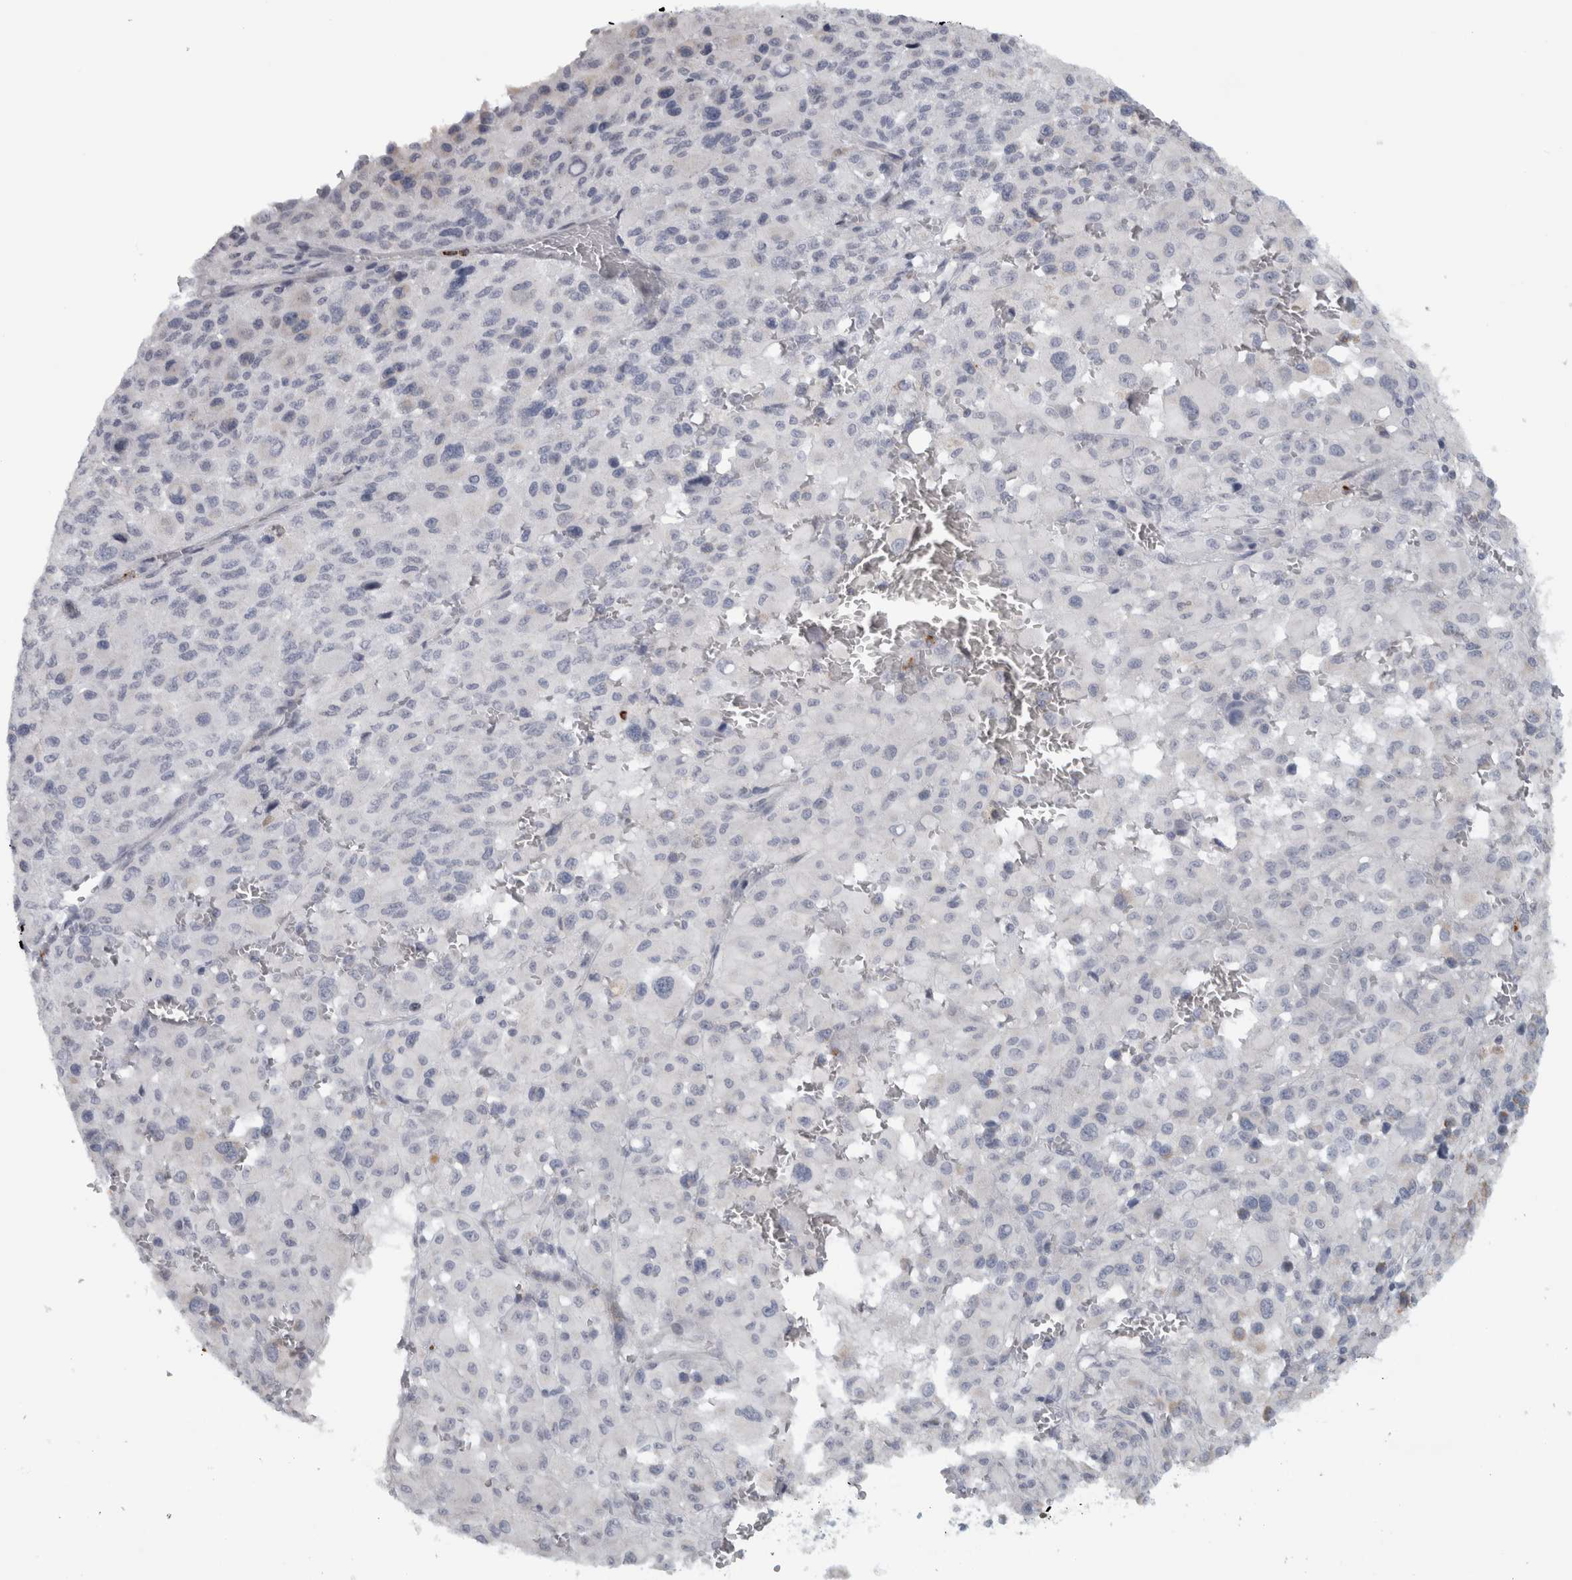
{"staining": {"intensity": "negative", "quantity": "none", "location": "none"}, "tissue": "melanoma", "cell_type": "Tumor cells", "image_type": "cancer", "snomed": [{"axis": "morphology", "description": "Malignant melanoma, Metastatic site"}, {"axis": "topography", "description": "Skin"}], "caption": "Immunohistochemistry micrograph of melanoma stained for a protein (brown), which demonstrates no expression in tumor cells.", "gene": "PTPRN2", "patient": {"sex": "female", "age": 74}}